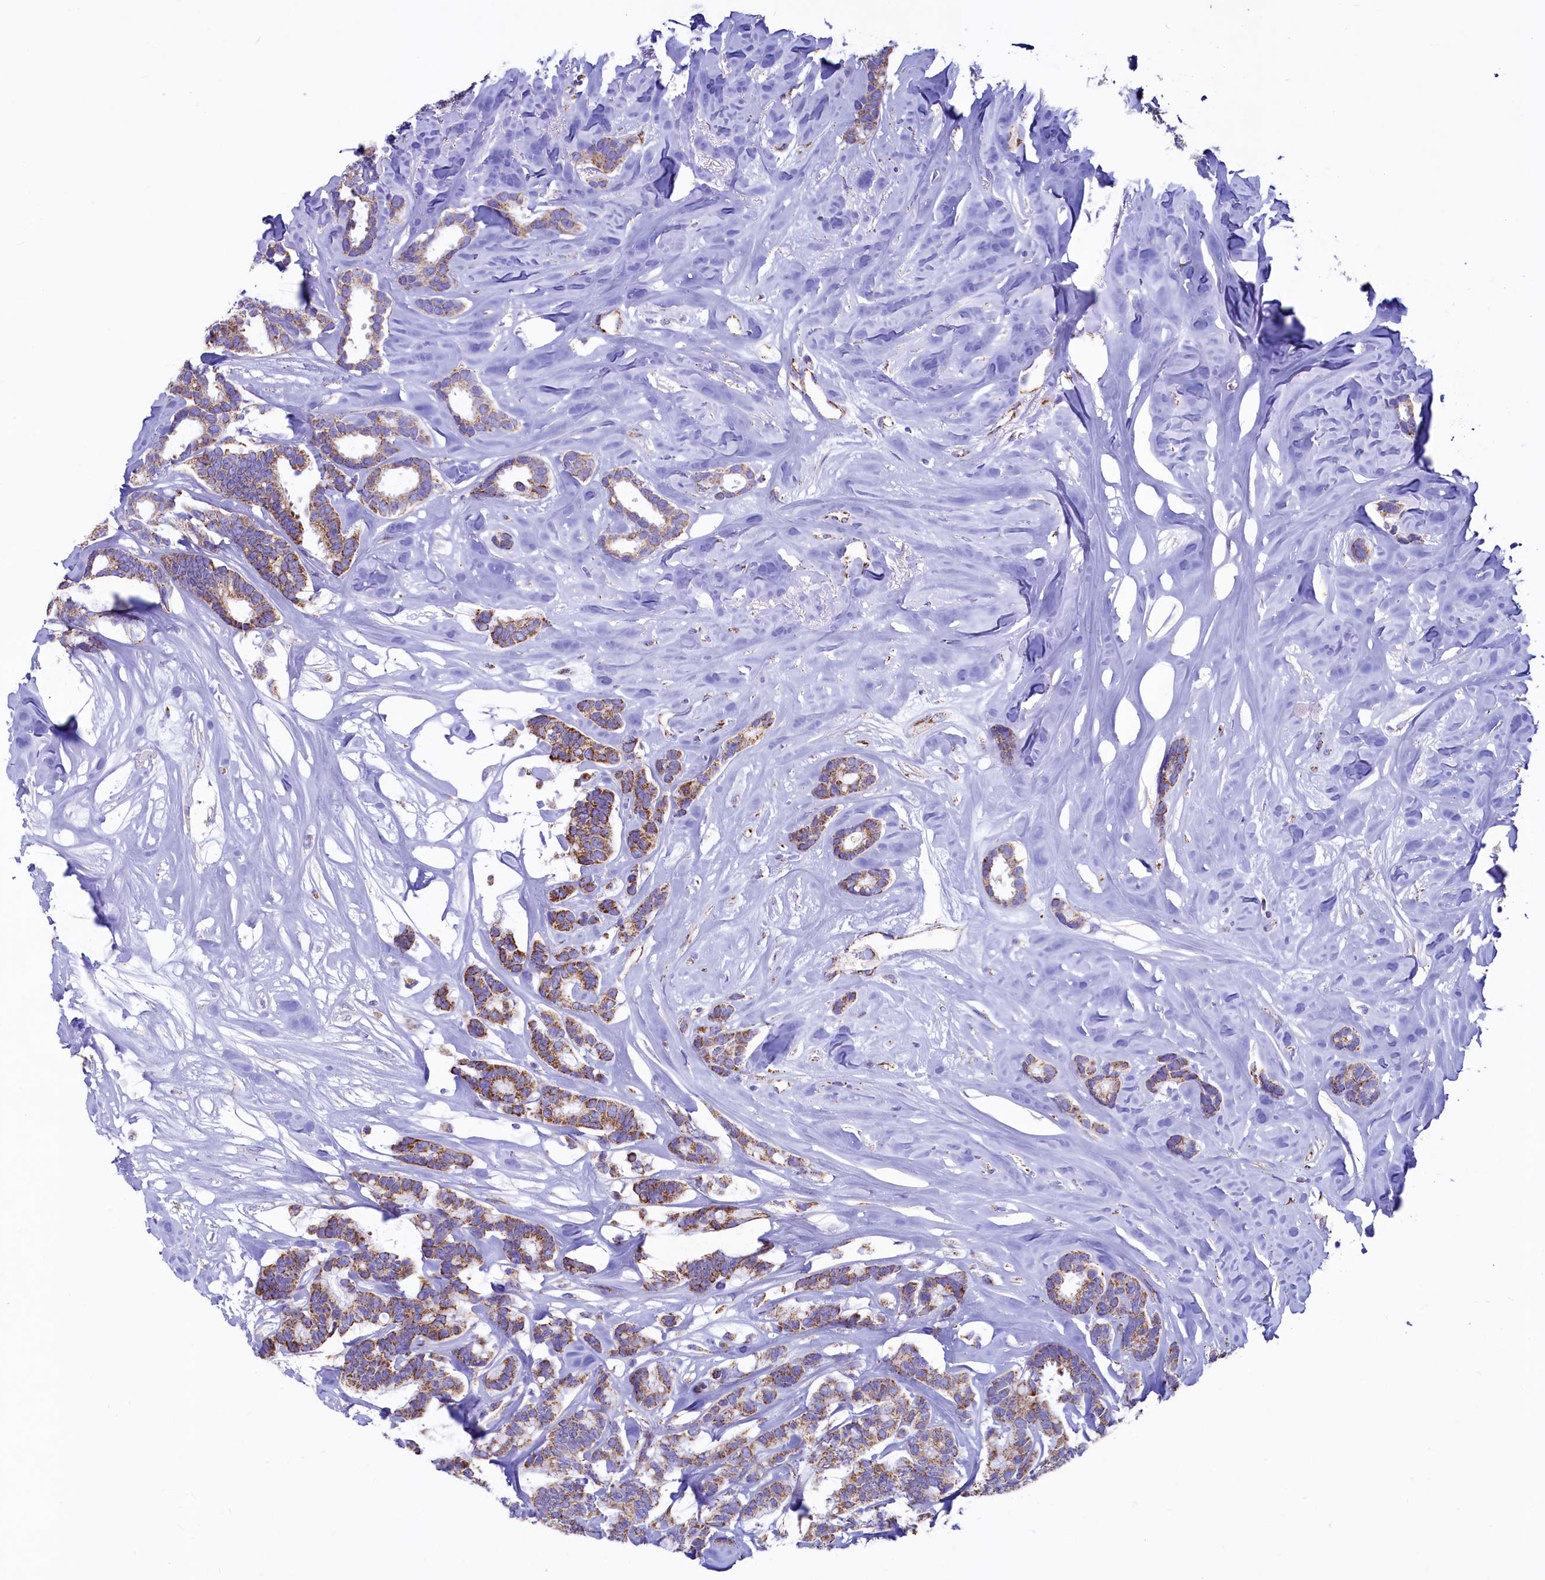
{"staining": {"intensity": "moderate", "quantity": "25%-75%", "location": "cytoplasmic/membranous"}, "tissue": "breast cancer", "cell_type": "Tumor cells", "image_type": "cancer", "snomed": [{"axis": "morphology", "description": "Duct carcinoma"}, {"axis": "topography", "description": "Breast"}], "caption": "IHC photomicrograph of intraductal carcinoma (breast) stained for a protein (brown), which displays medium levels of moderate cytoplasmic/membranous positivity in about 25%-75% of tumor cells.", "gene": "IDH3A", "patient": {"sex": "female", "age": 87}}